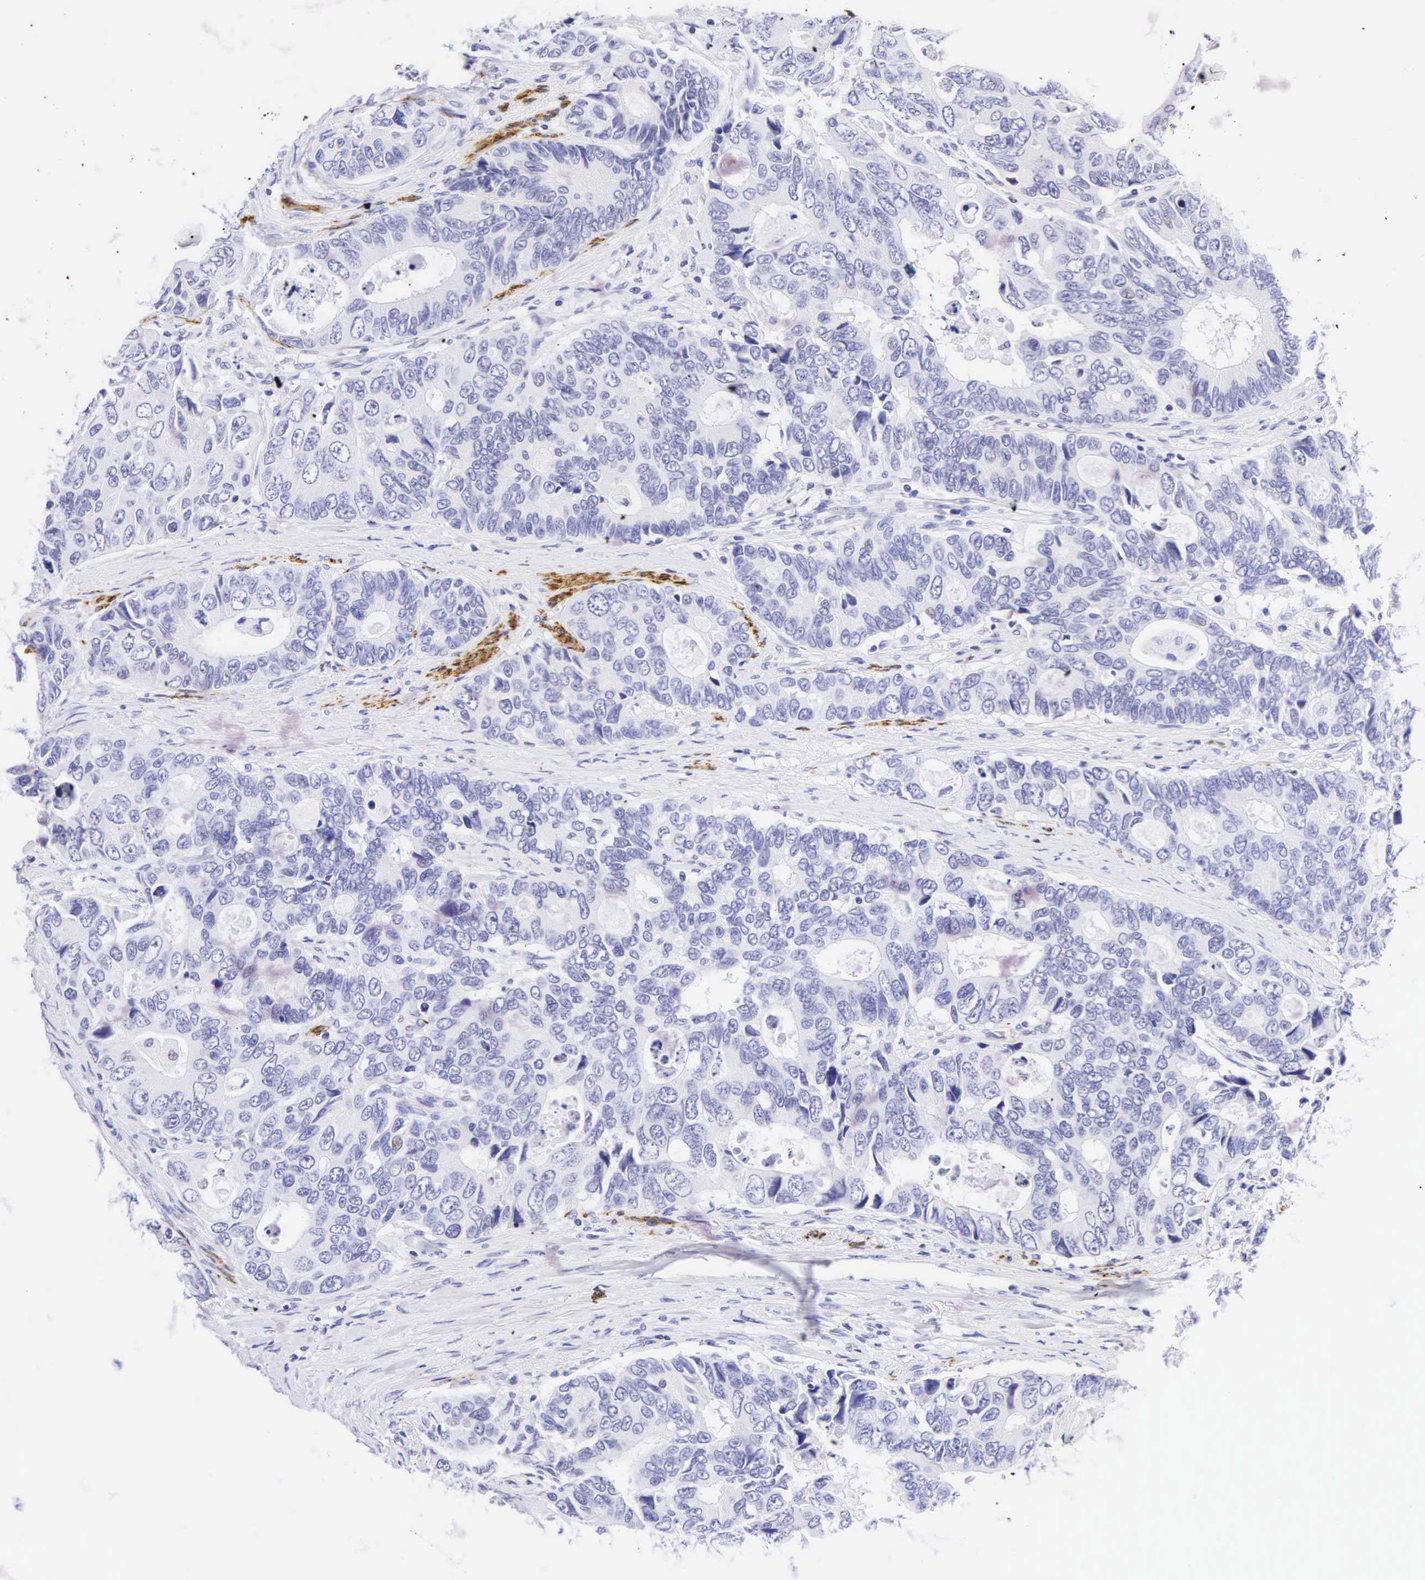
{"staining": {"intensity": "negative", "quantity": "none", "location": "none"}, "tissue": "colorectal cancer", "cell_type": "Tumor cells", "image_type": "cancer", "snomed": [{"axis": "morphology", "description": "Adenocarcinoma, NOS"}, {"axis": "topography", "description": "Rectum"}], "caption": "Human colorectal adenocarcinoma stained for a protein using immunohistochemistry demonstrates no expression in tumor cells.", "gene": "DES", "patient": {"sex": "female", "age": 67}}